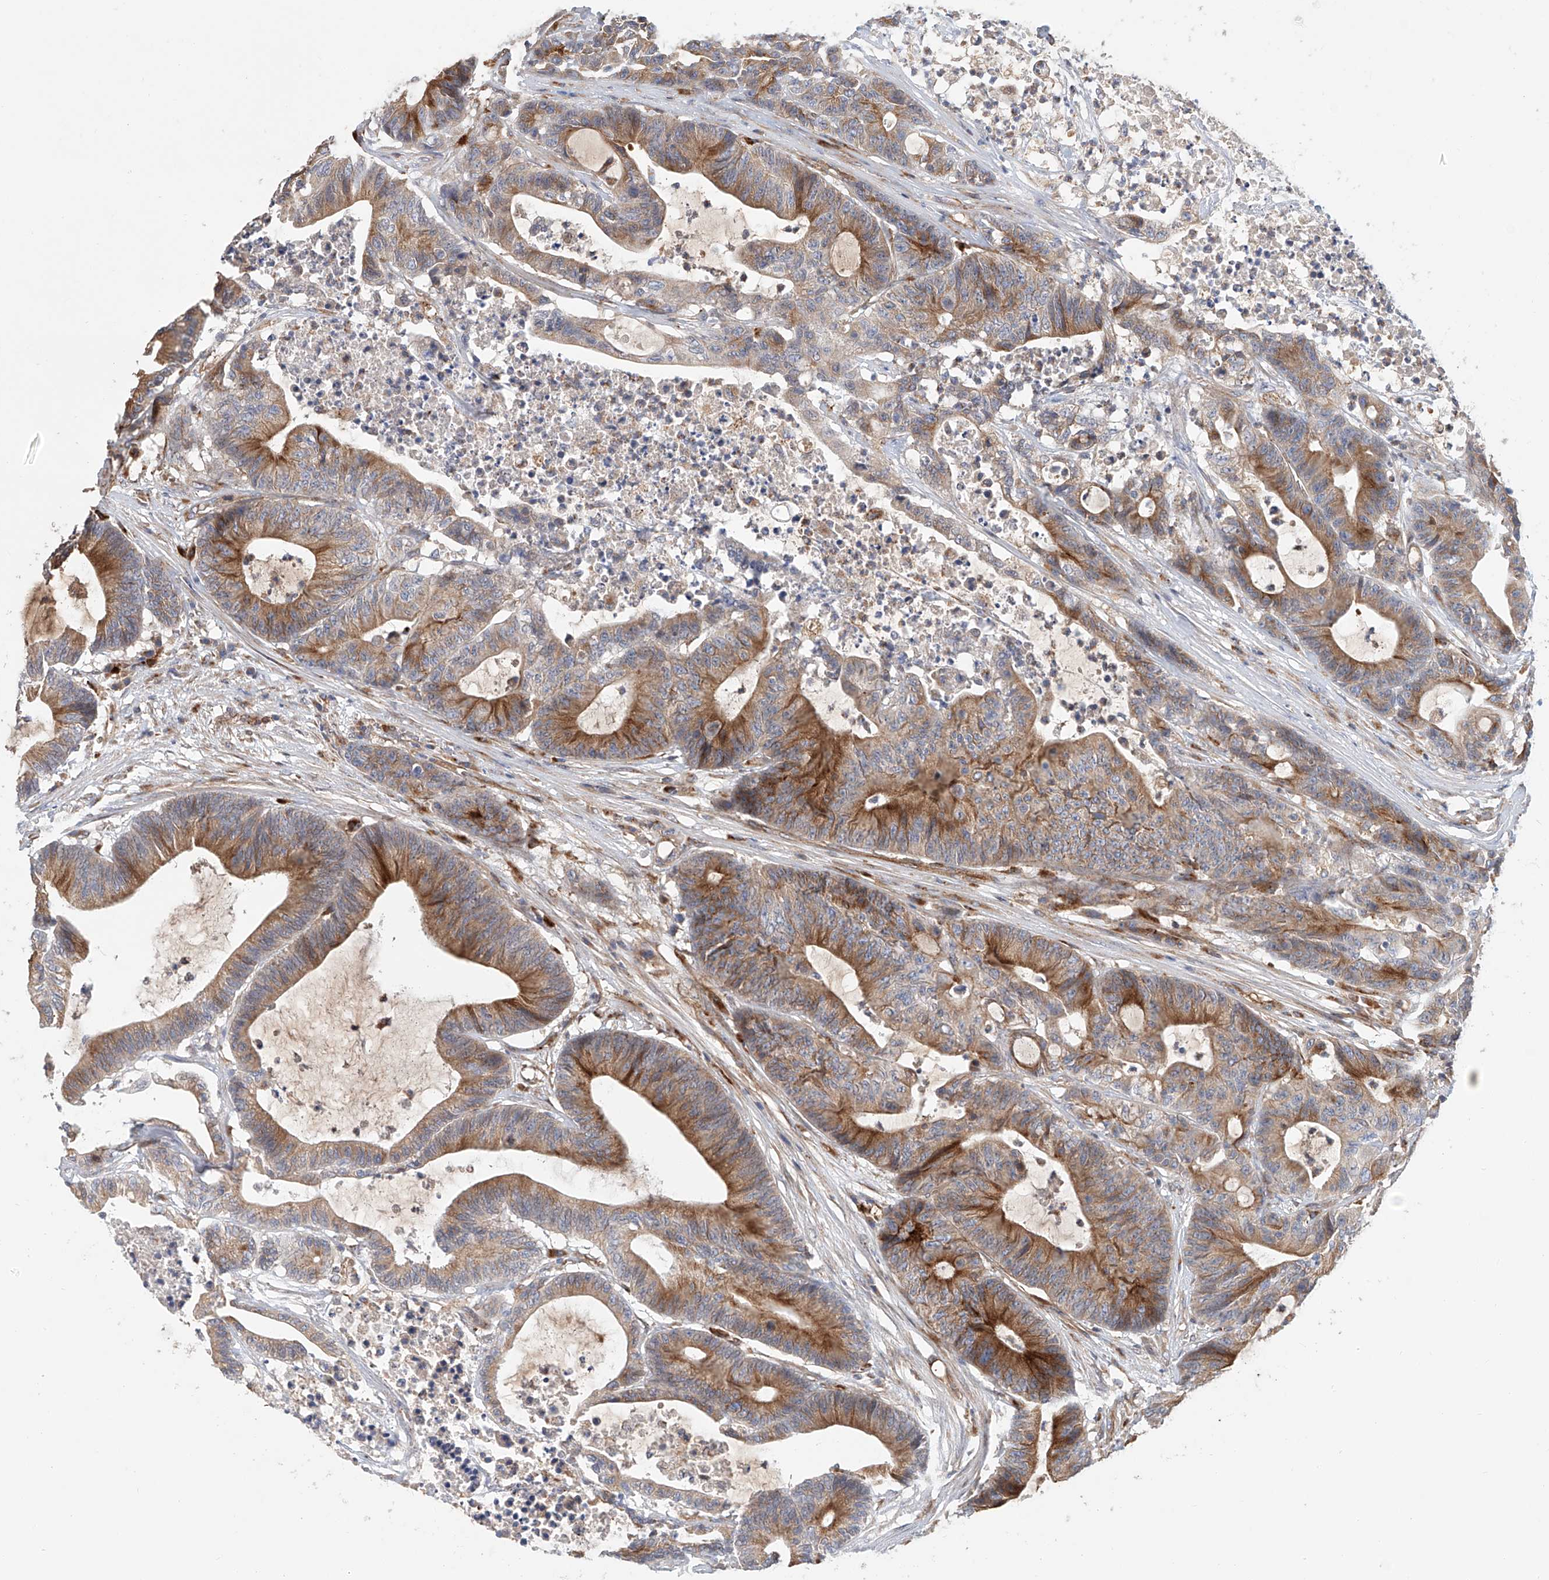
{"staining": {"intensity": "moderate", "quantity": ">75%", "location": "cytoplasmic/membranous"}, "tissue": "colorectal cancer", "cell_type": "Tumor cells", "image_type": "cancer", "snomed": [{"axis": "morphology", "description": "Adenocarcinoma, NOS"}, {"axis": "topography", "description": "Colon"}], "caption": "Moderate cytoplasmic/membranous protein positivity is identified in about >75% of tumor cells in colorectal adenocarcinoma.", "gene": "HGSNAT", "patient": {"sex": "female", "age": 84}}